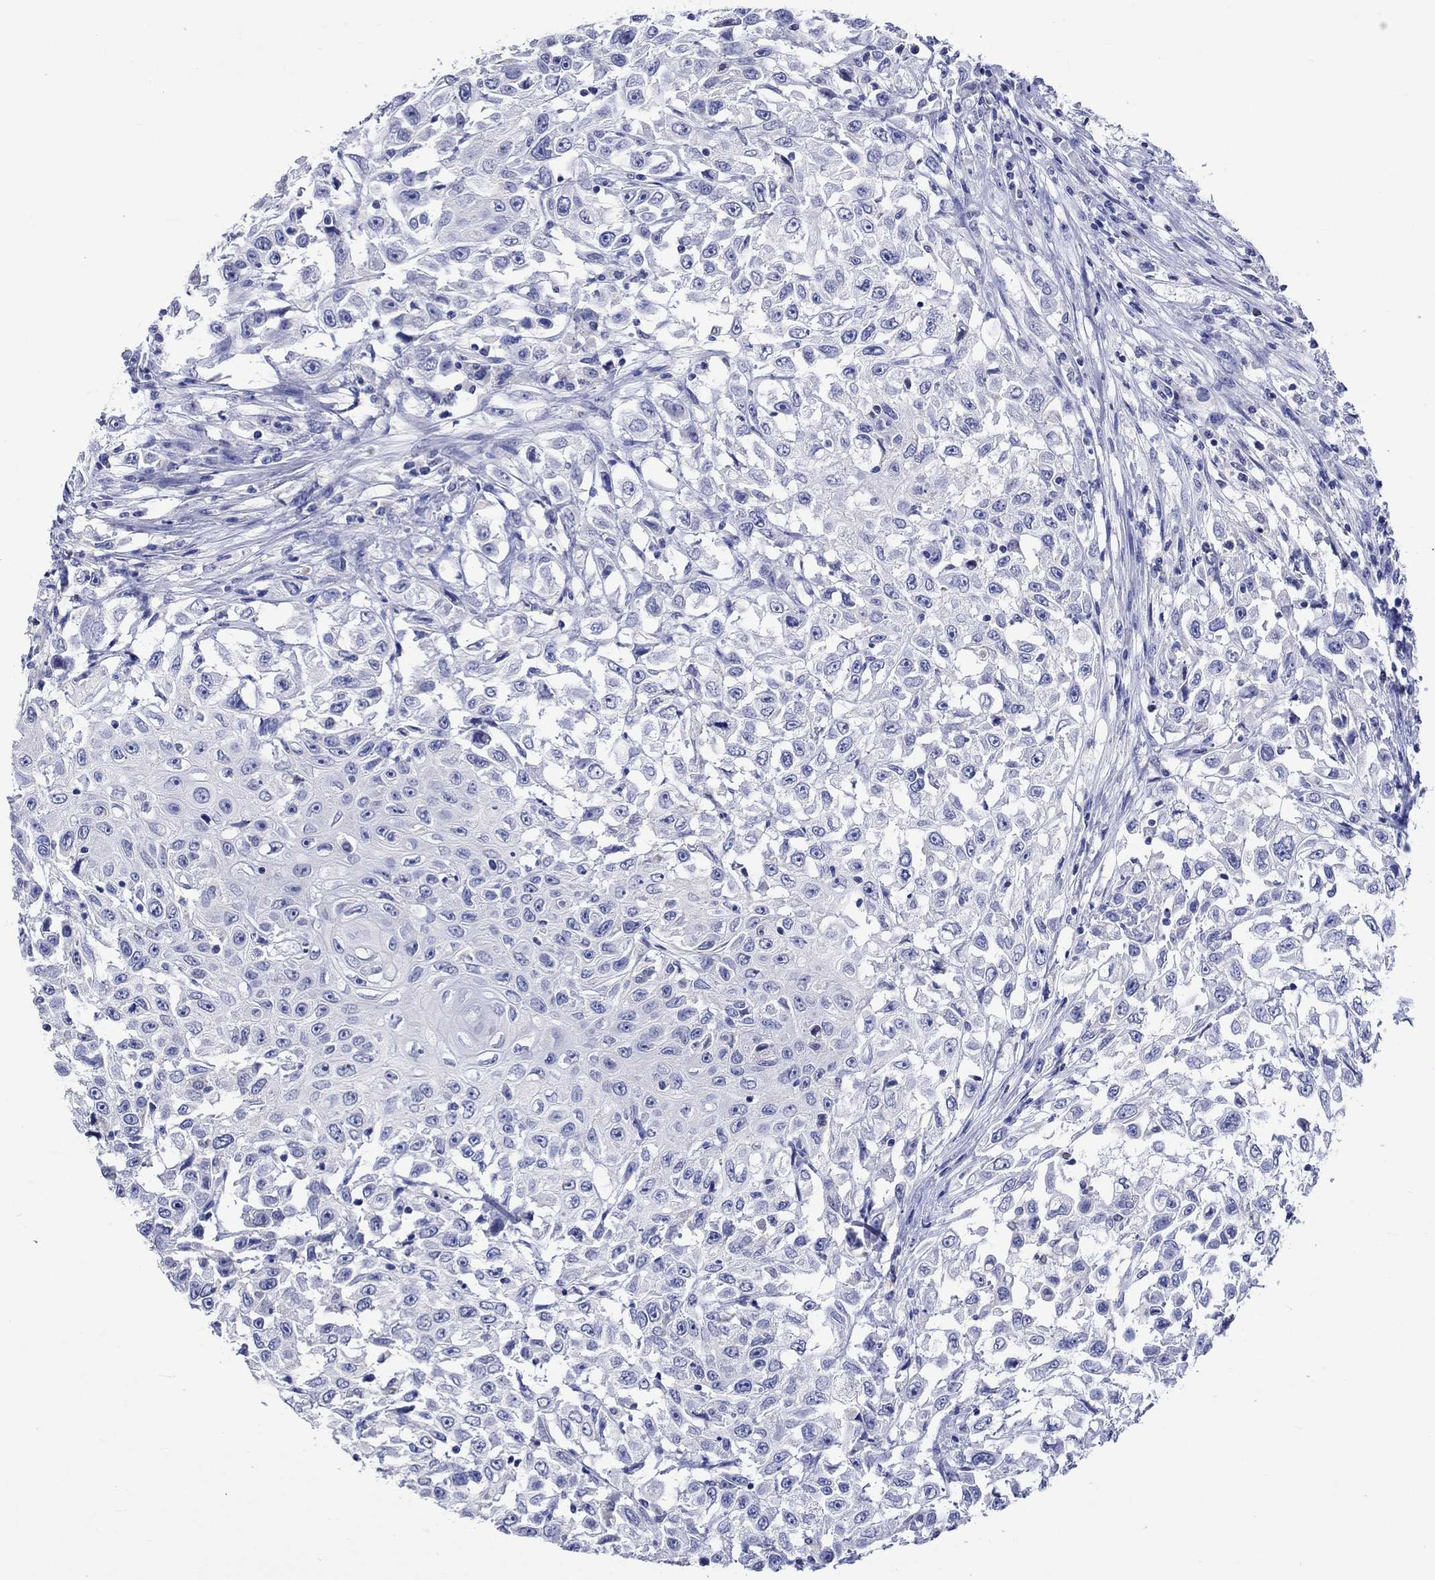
{"staining": {"intensity": "negative", "quantity": "none", "location": "none"}, "tissue": "urothelial cancer", "cell_type": "Tumor cells", "image_type": "cancer", "snomed": [{"axis": "morphology", "description": "Urothelial carcinoma, High grade"}, {"axis": "topography", "description": "Urinary bladder"}], "caption": "The micrograph demonstrates no significant expression in tumor cells of high-grade urothelial carcinoma.", "gene": "KLHL35", "patient": {"sex": "female", "age": 56}}